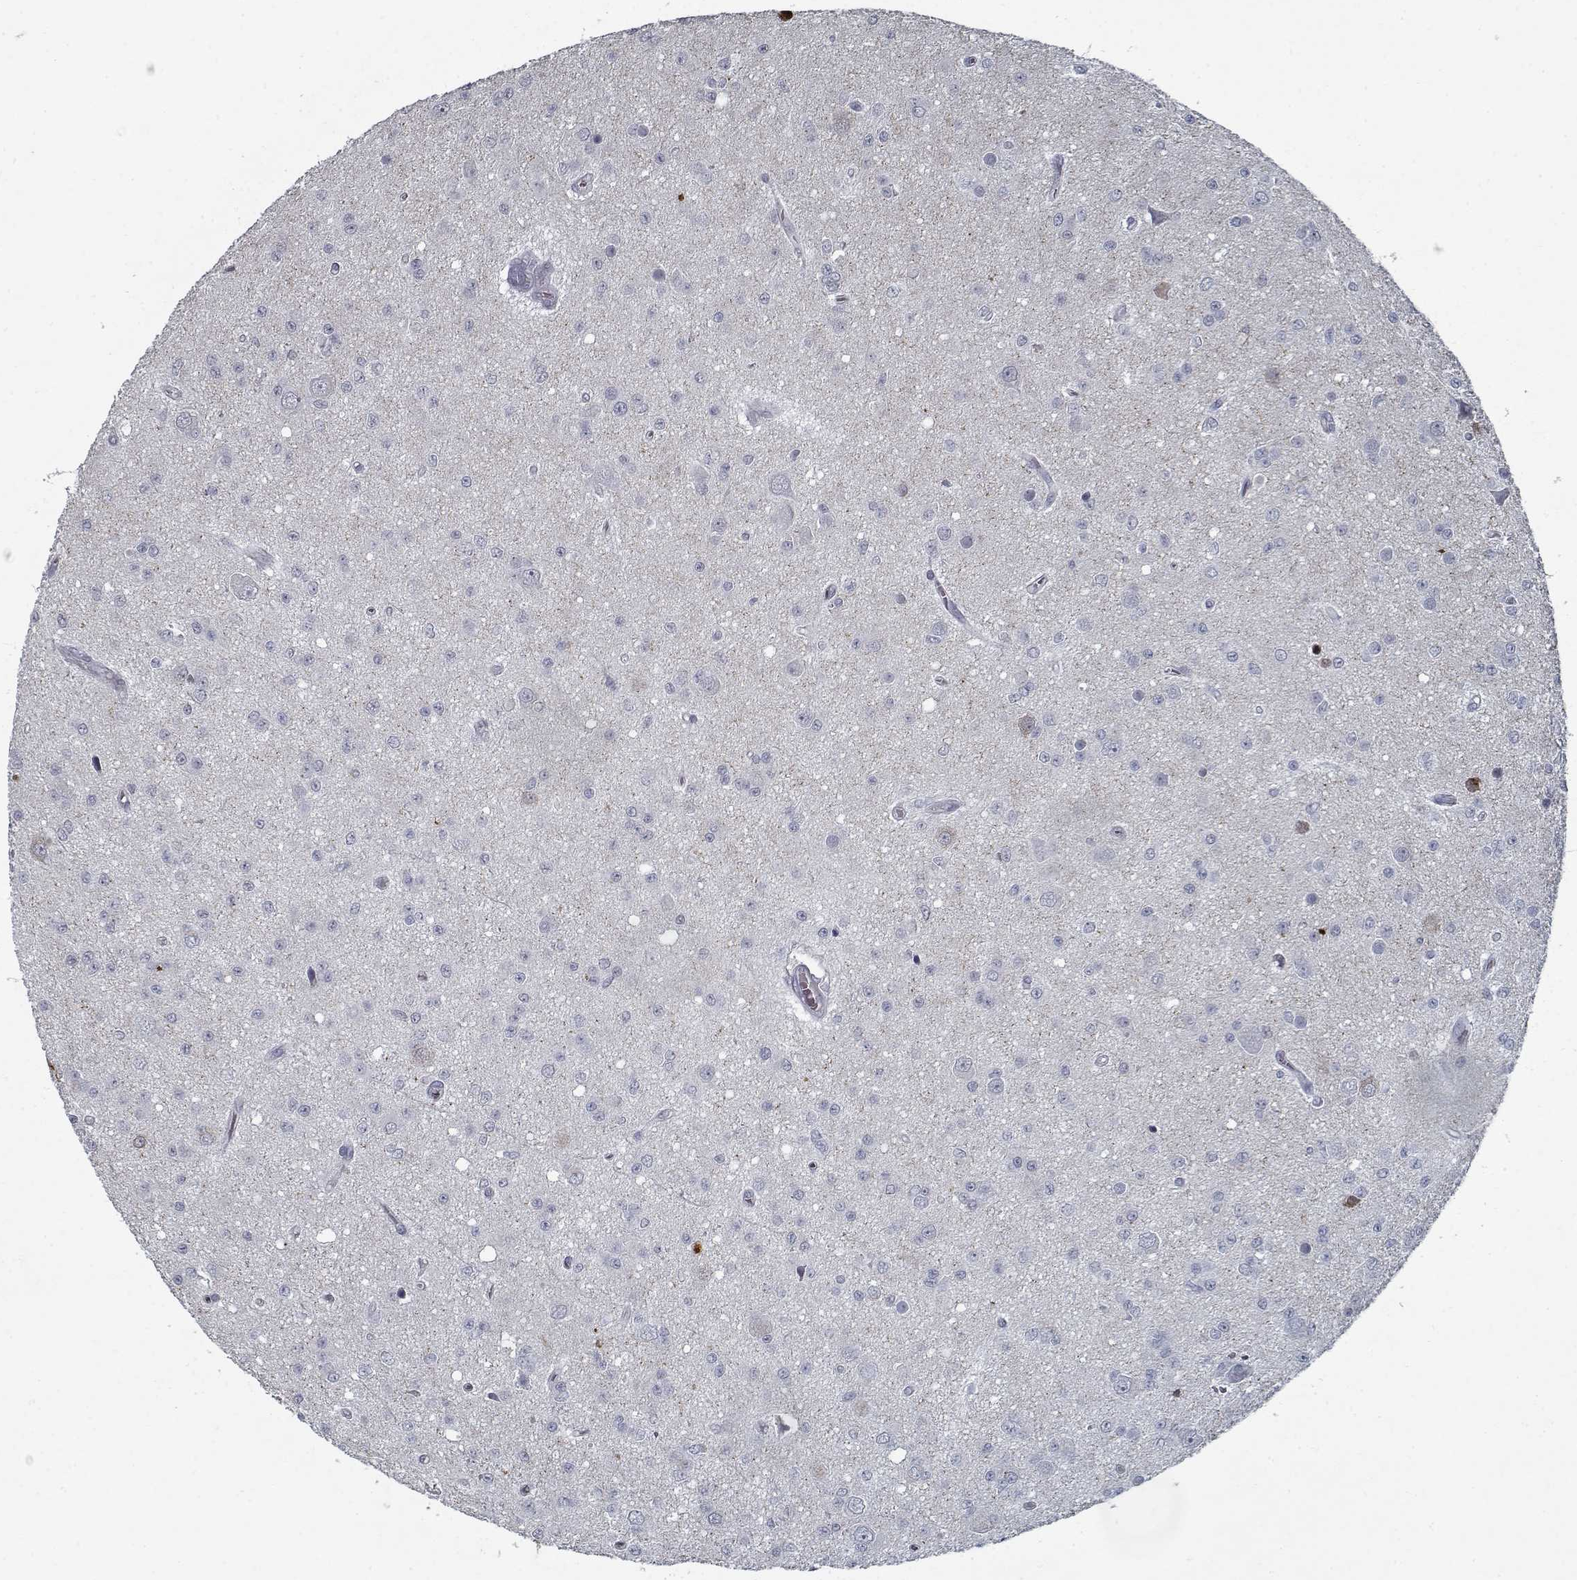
{"staining": {"intensity": "negative", "quantity": "none", "location": "none"}, "tissue": "glioma", "cell_type": "Tumor cells", "image_type": "cancer", "snomed": [{"axis": "morphology", "description": "Glioma, malignant, Low grade"}, {"axis": "topography", "description": "Brain"}], "caption": "There is no significant expression in tumor cells of malignant glioma (low-grade).", "gene": "GAD2", "patient": {"sex": "female", "age": 45}}